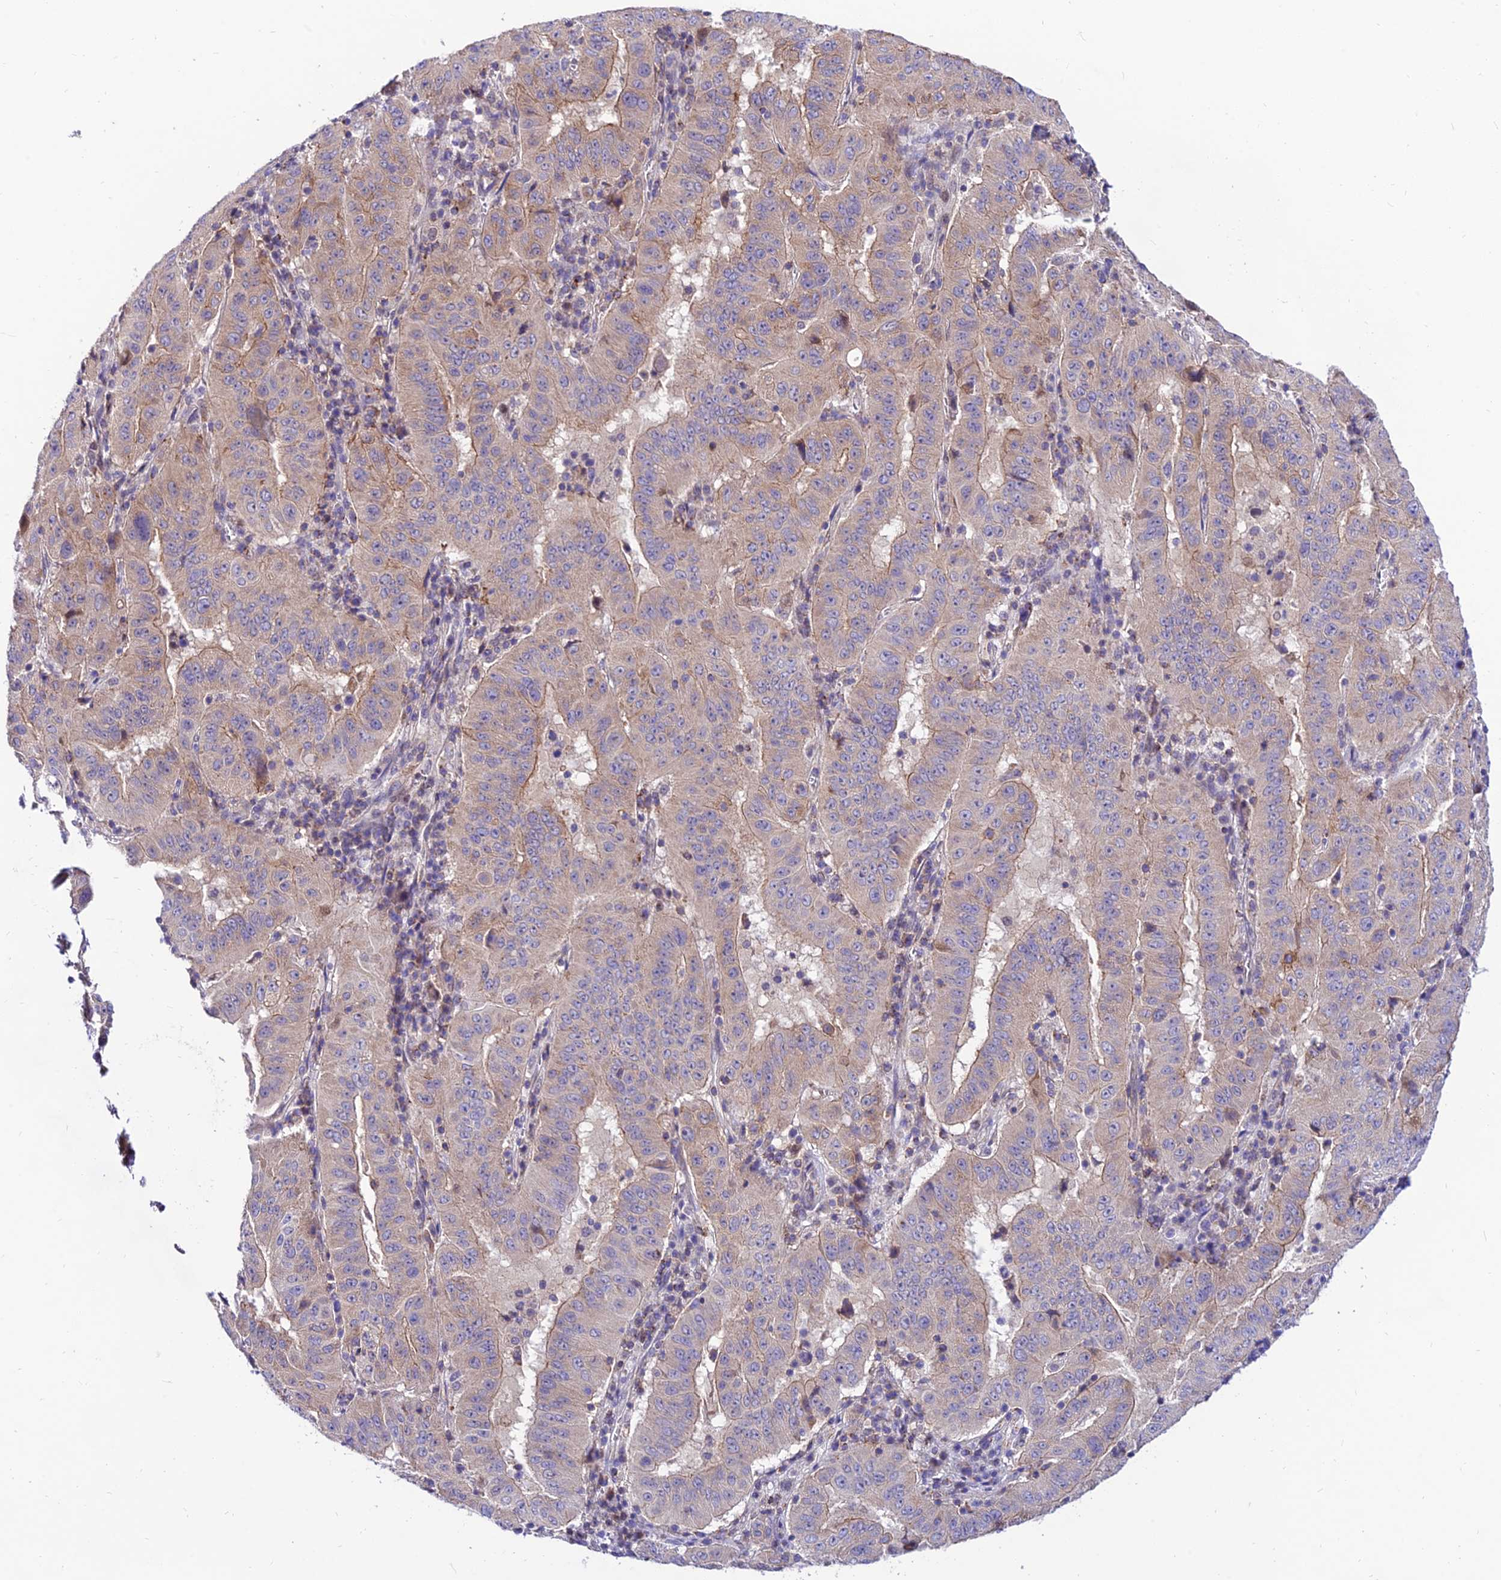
{"staining": {"intensity": "weak", "quantity": "25%-75%", "location": "cytoplasmic/membranous"}, "tissue": "pancreatic cancer", "cell_type": "Tumor cells", "image_type": "cancer", "snomed": [{"axis": "morphology", "description": "Adenocarcinoma, NOS"}, {"axis": "topography", "description": "Pancreas"}], "caption": "Approximately 25%-75% of tumor cells in adenocarcinoma (pancreatic) reveal weak cytoplasmic/membranous protein expression as visualized by brown immunohistochemical staining.", "gene": "C6orf132", "patient": {"sex": "male", "age": 63}}